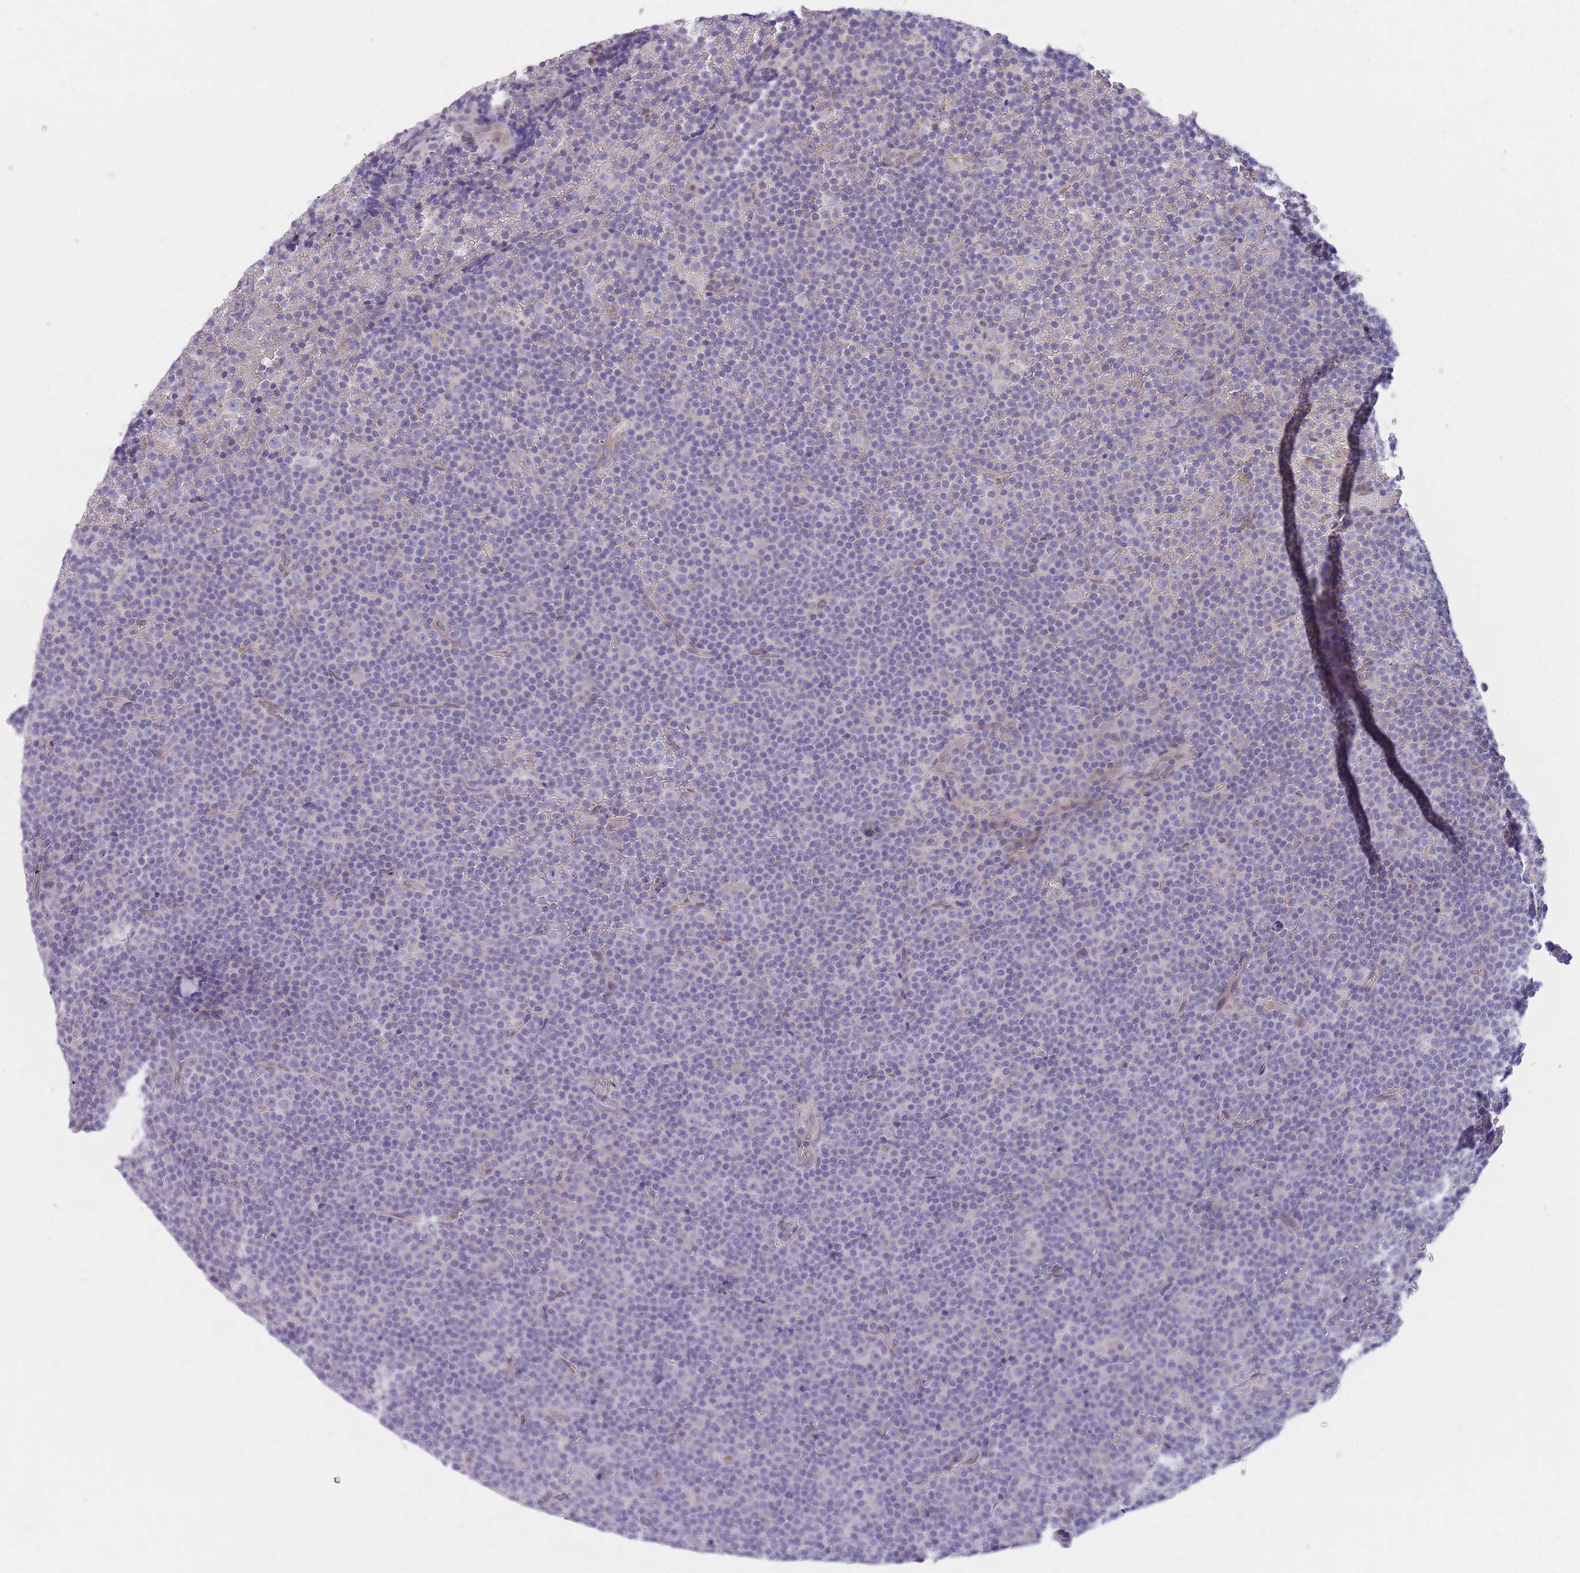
{"staining": {"intensity": "negative", "quantity": "none", "location": "none"}, "tissue": "lymphoma", "cell_type": "Tumor cells", "image_type": "cancer", "snomed": [{"axis": "morphology", "description": "Malignant lymphoma, non-Hodgkin's type, Low grade"}, {"axis": "topography", "description": "Lymph node"}], "caption": "Tumor cells are negative for brown protein staining in low-grade malignant lymphoma, non-Hodgkin's type.", "gene": "HOOK2", "patient": {"sex": "female", "age": 67}}